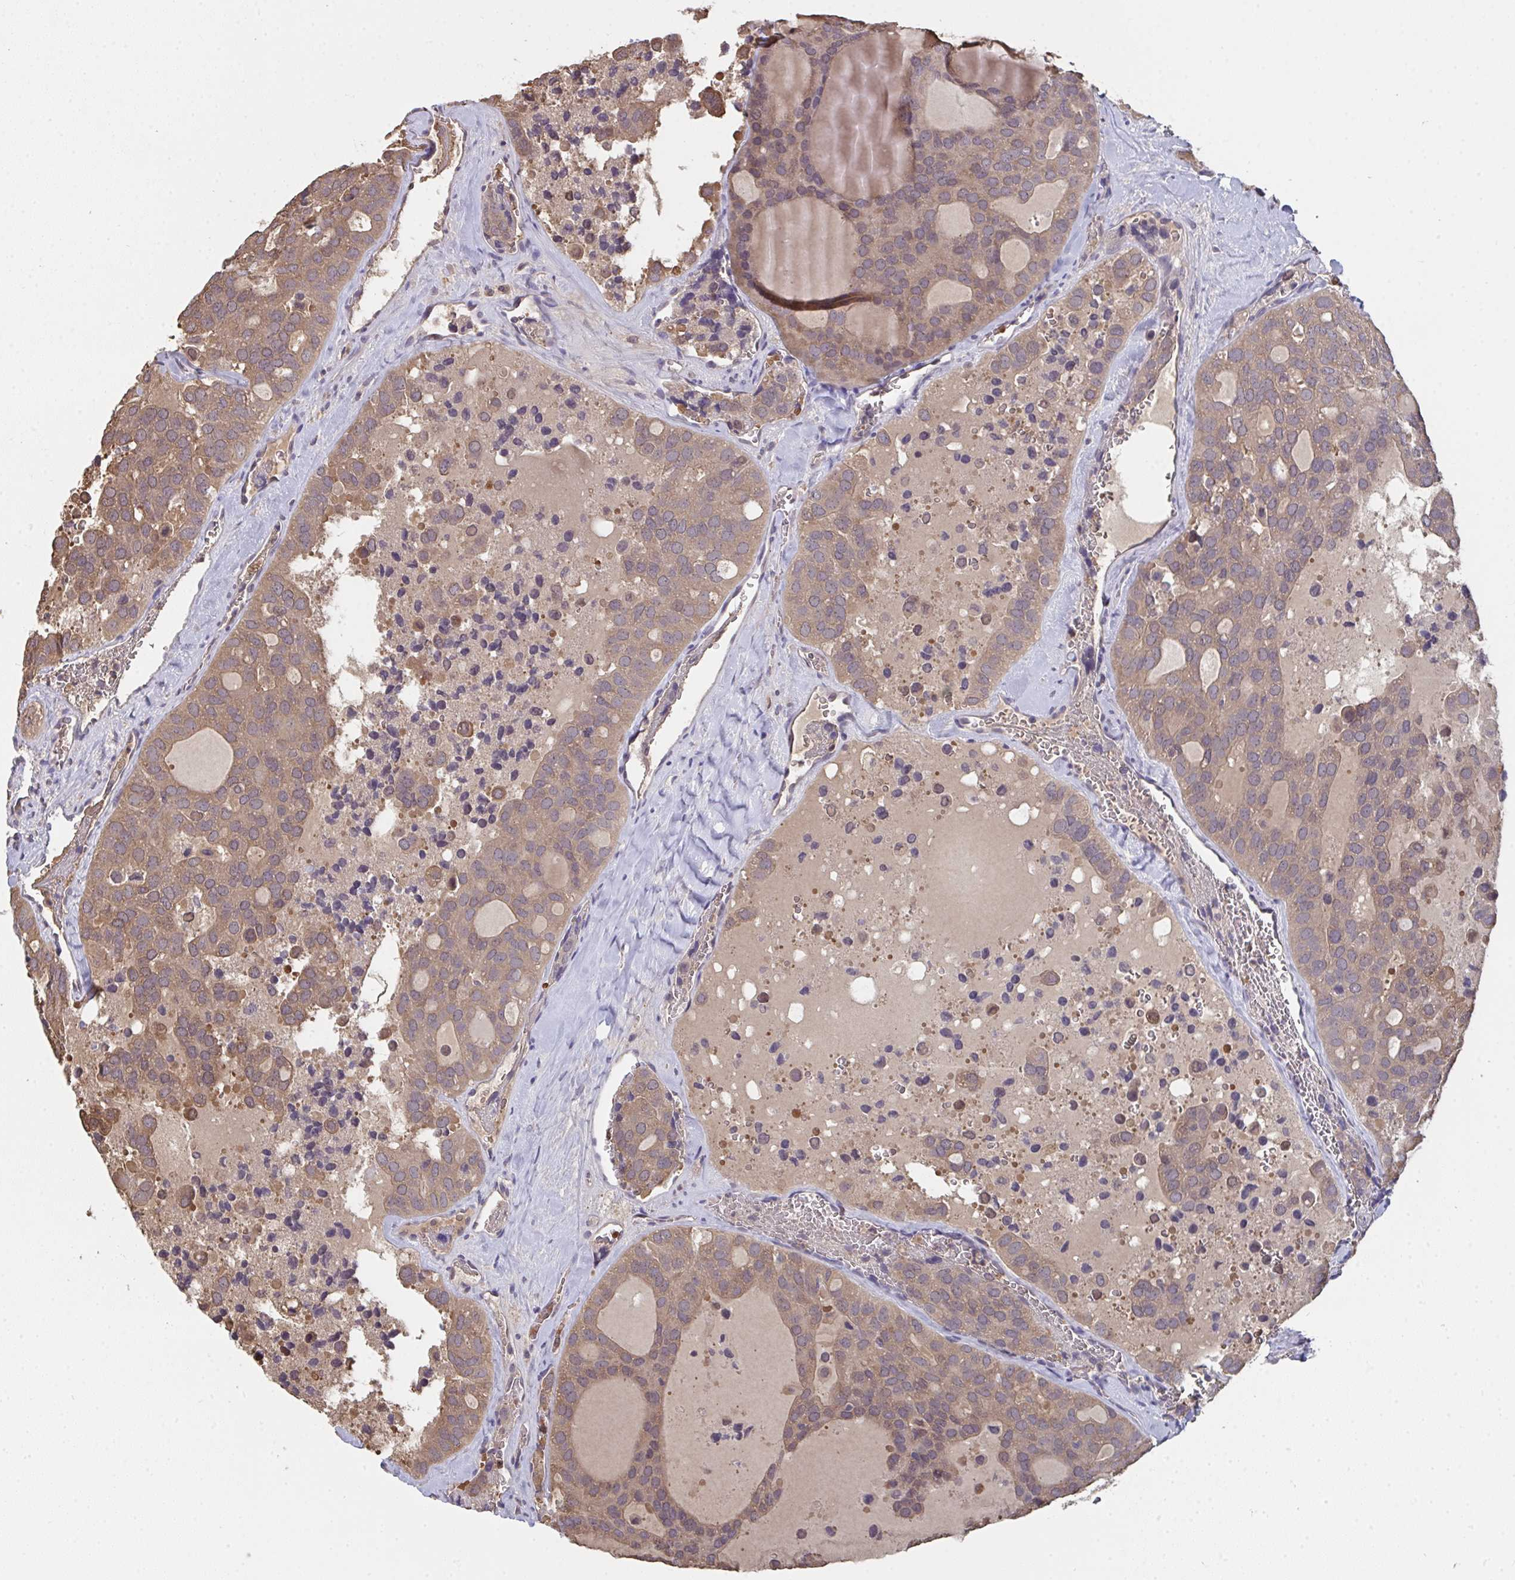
{"staining": {"intensity": "moderate", "quantity": ">75%", "location": "cytoplasmic/membranous,nuclear"}, "tissue": "thyroid cancer", "cell_type": "Tumor cells", "image_type": "cancer", "snomed": [{"axis": "morphology", "description": "Follicular adenoma carcinoma, NOS"}, {"axis": "topography", "description": "Thyroid gland"}], "caption": "IHC (DAB) staining of thyroid cancer exhibits moderate cytoplasmic/membranous and nuclear protein positivity in about >75% of tumor cells.", "gene": "TTC9C", "patient": {"sex": "male", "age": 75}}